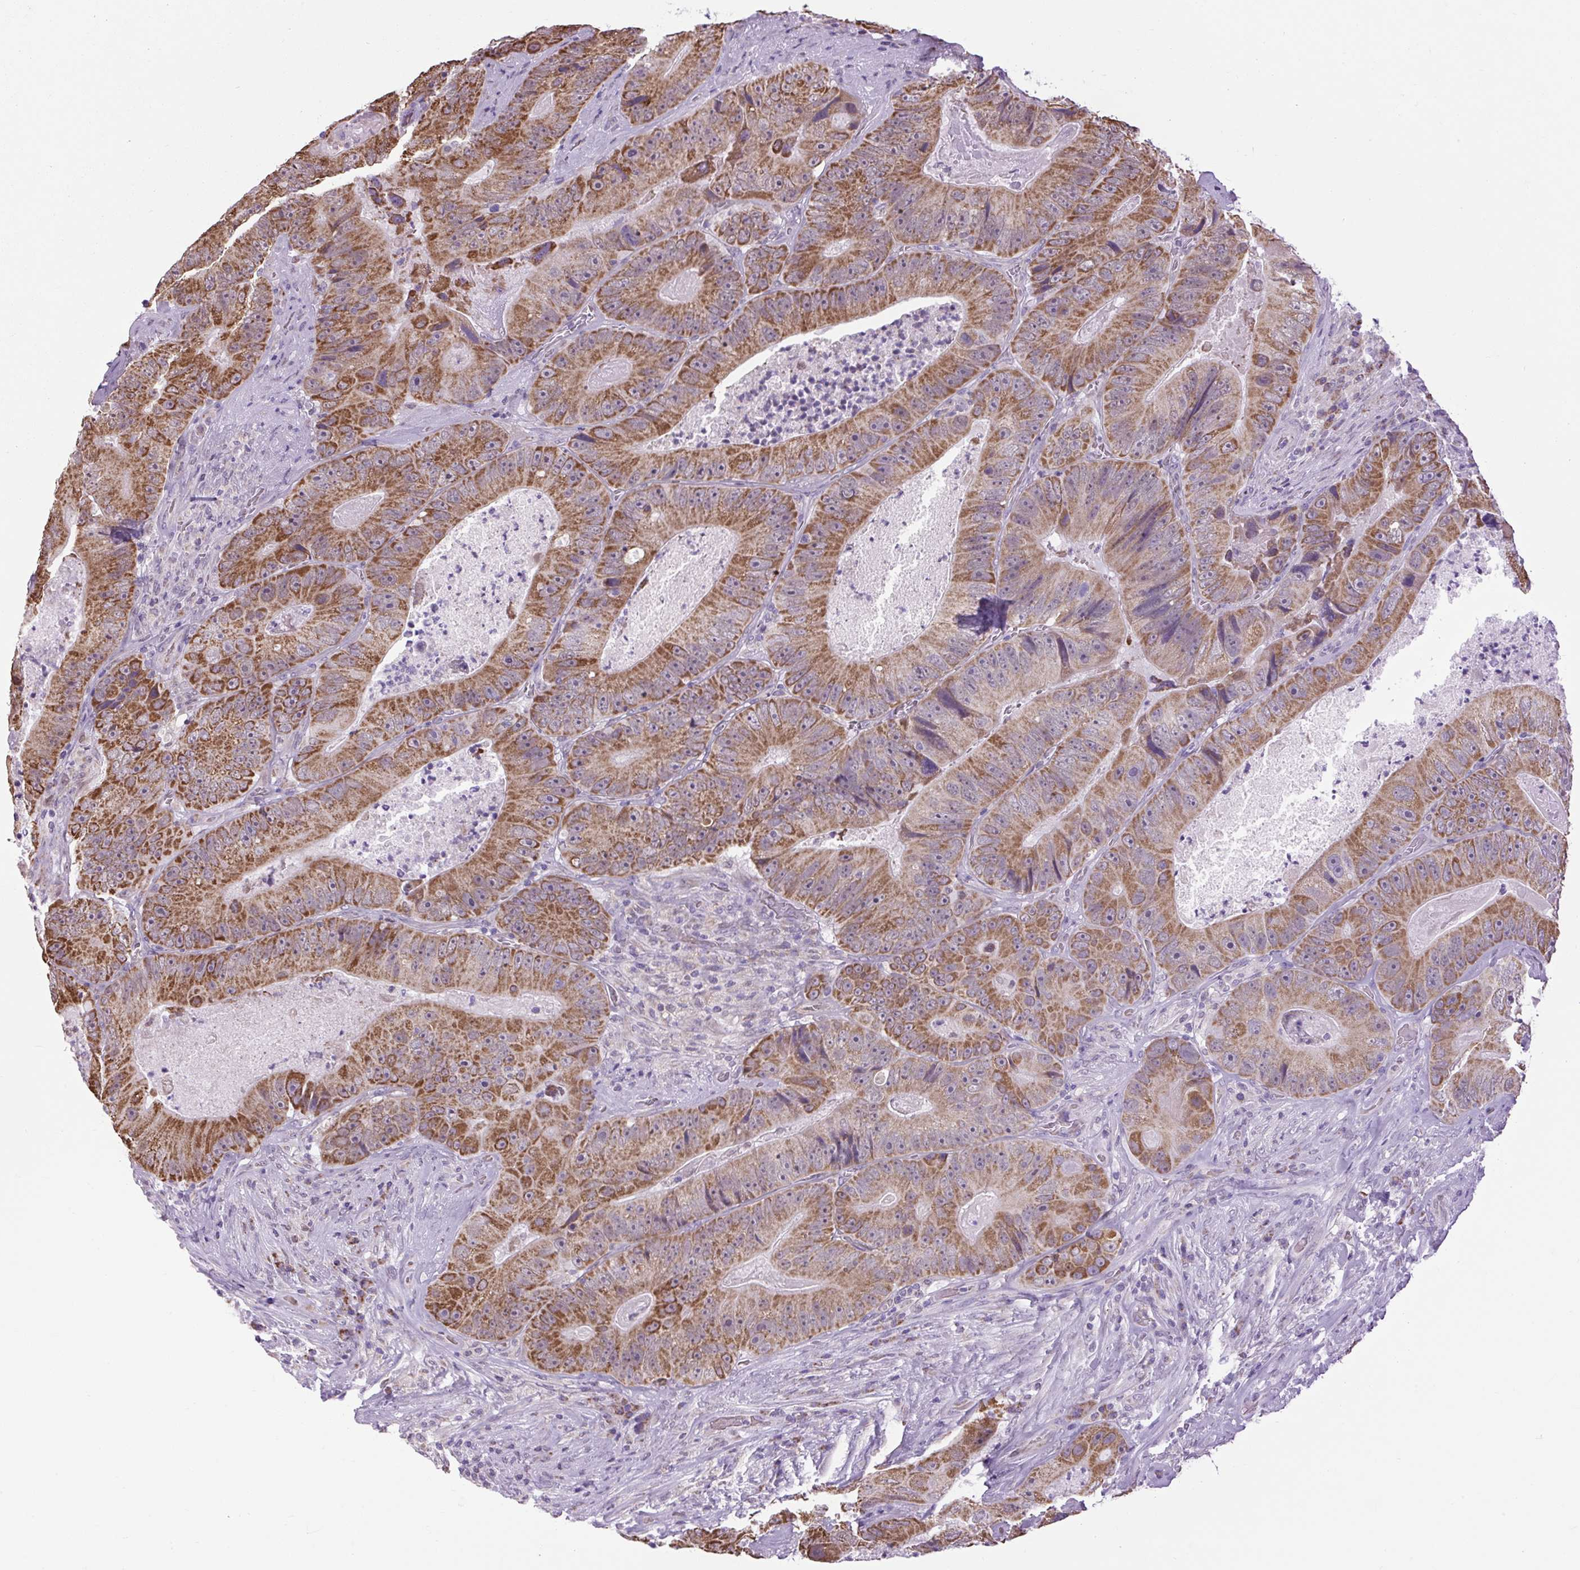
{"staining": {"intensity": "moderate", "quantity": ">75%", "location": "cytoplasmic/membranous"}, "tissue": "colorectal cancer", "cell_type": "Tumor cells", "image_type": "cancer", "snomed": [{"axis": "morphology", "description": "Adenocarcinoma, NOS"}, {"axis": "topography", "description": "Colon"}], "caption": "Colorectal cancer stained with immunohistochemistry (IHC) demonstrates moderate cytoplasmic/membranous expression in about >75% of tumor cells.", "gene": "SCO2", "patient": {"sex": "female", "age": 86}}